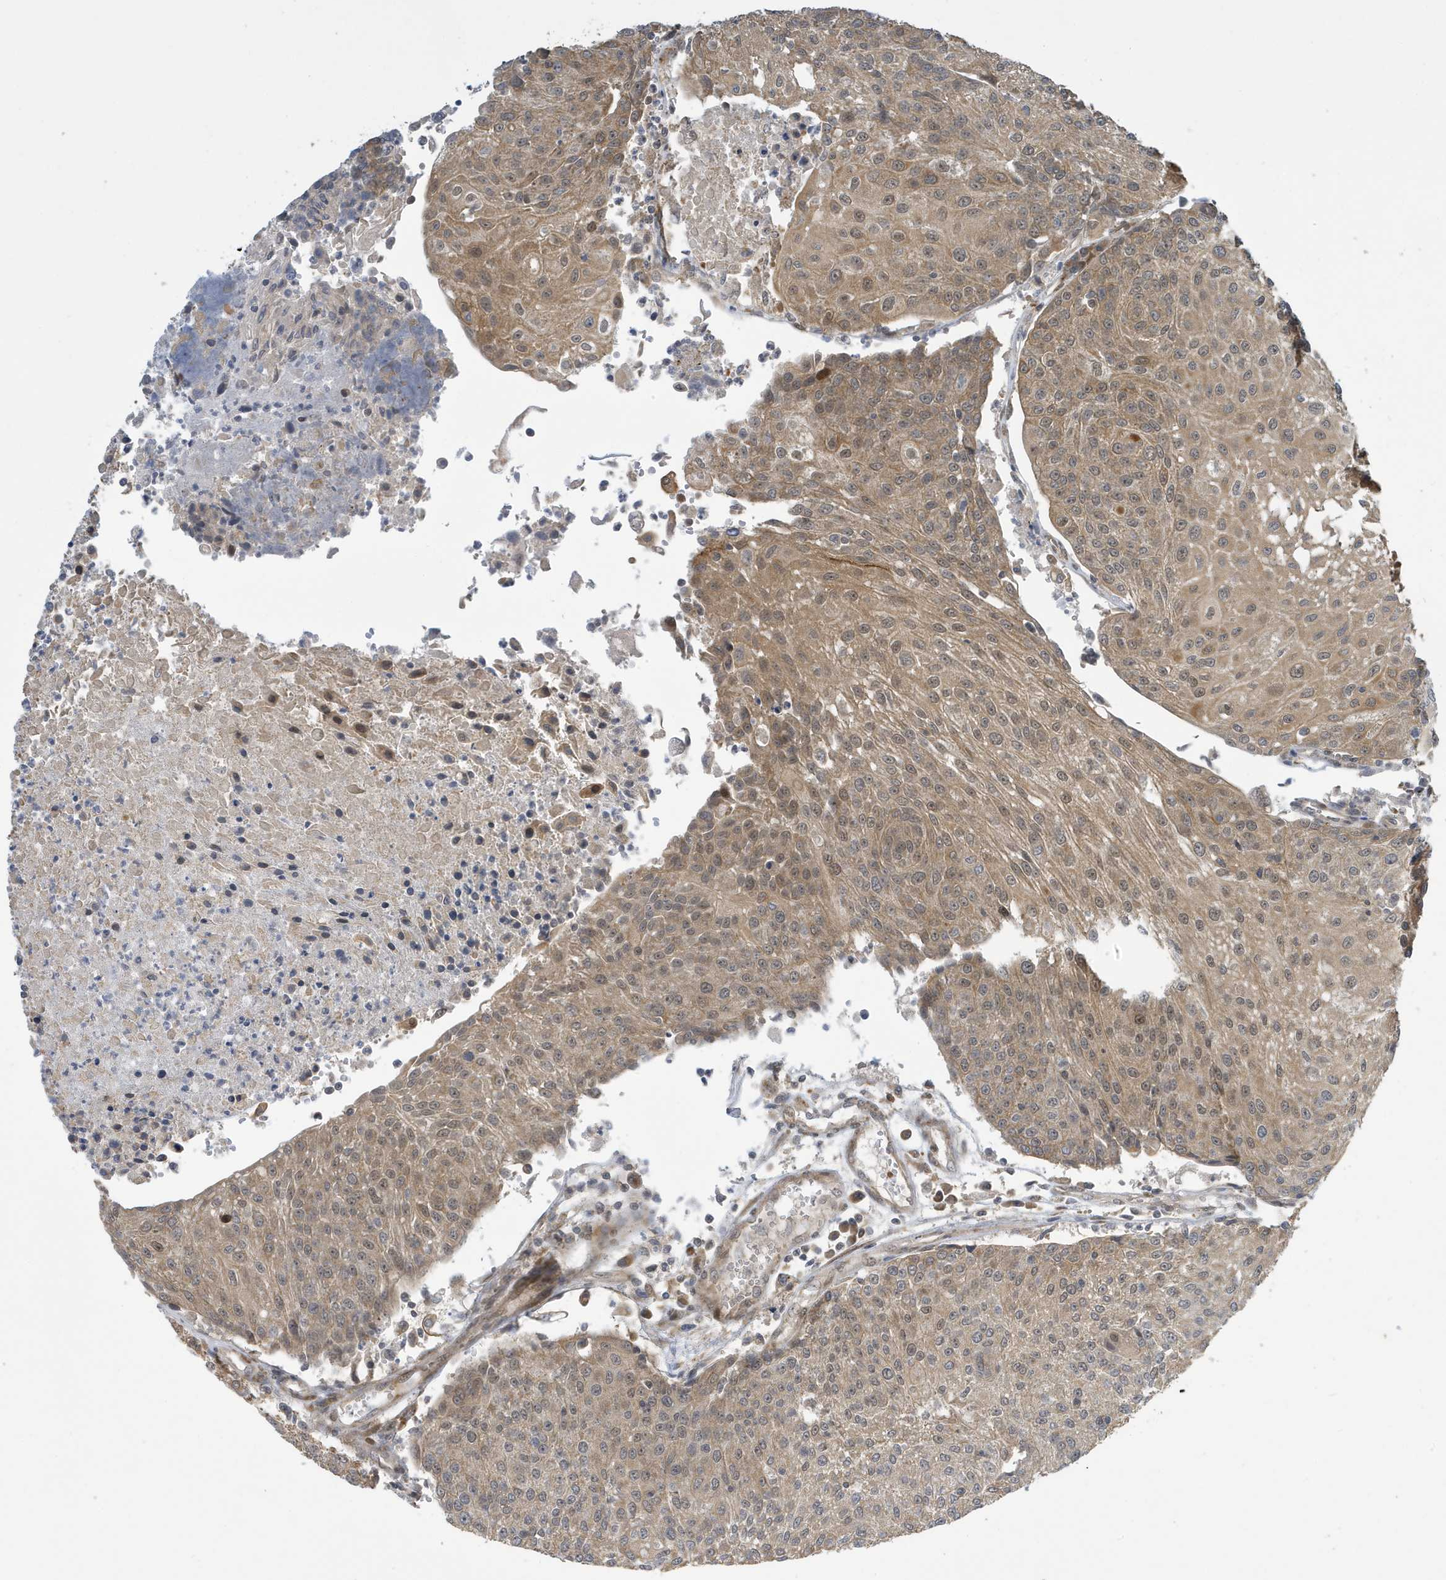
{"staining": {"intensity": "weak", "quantity": ">75%", "location": "cytoplasmic/membranous,nuclear"}, "tissue": "urothelial cancer", "cell_type": "Tumor cells", "image_type": "cancer", "snomed": [{"axis": "morphology", "description": "Urothelial carcinoma, High grade"}, {"axis": "topography", "description": "Urinary bladder"}], "caption": "Human high-grade urothelial carcinoma stained for a protein (brown) reveals weak cytoplasmic/membranous and nuclear positive positivity in about >75% of tumor cells.", "gene": "NCOA7", "patient": {"sex": "female", "age": 85}}